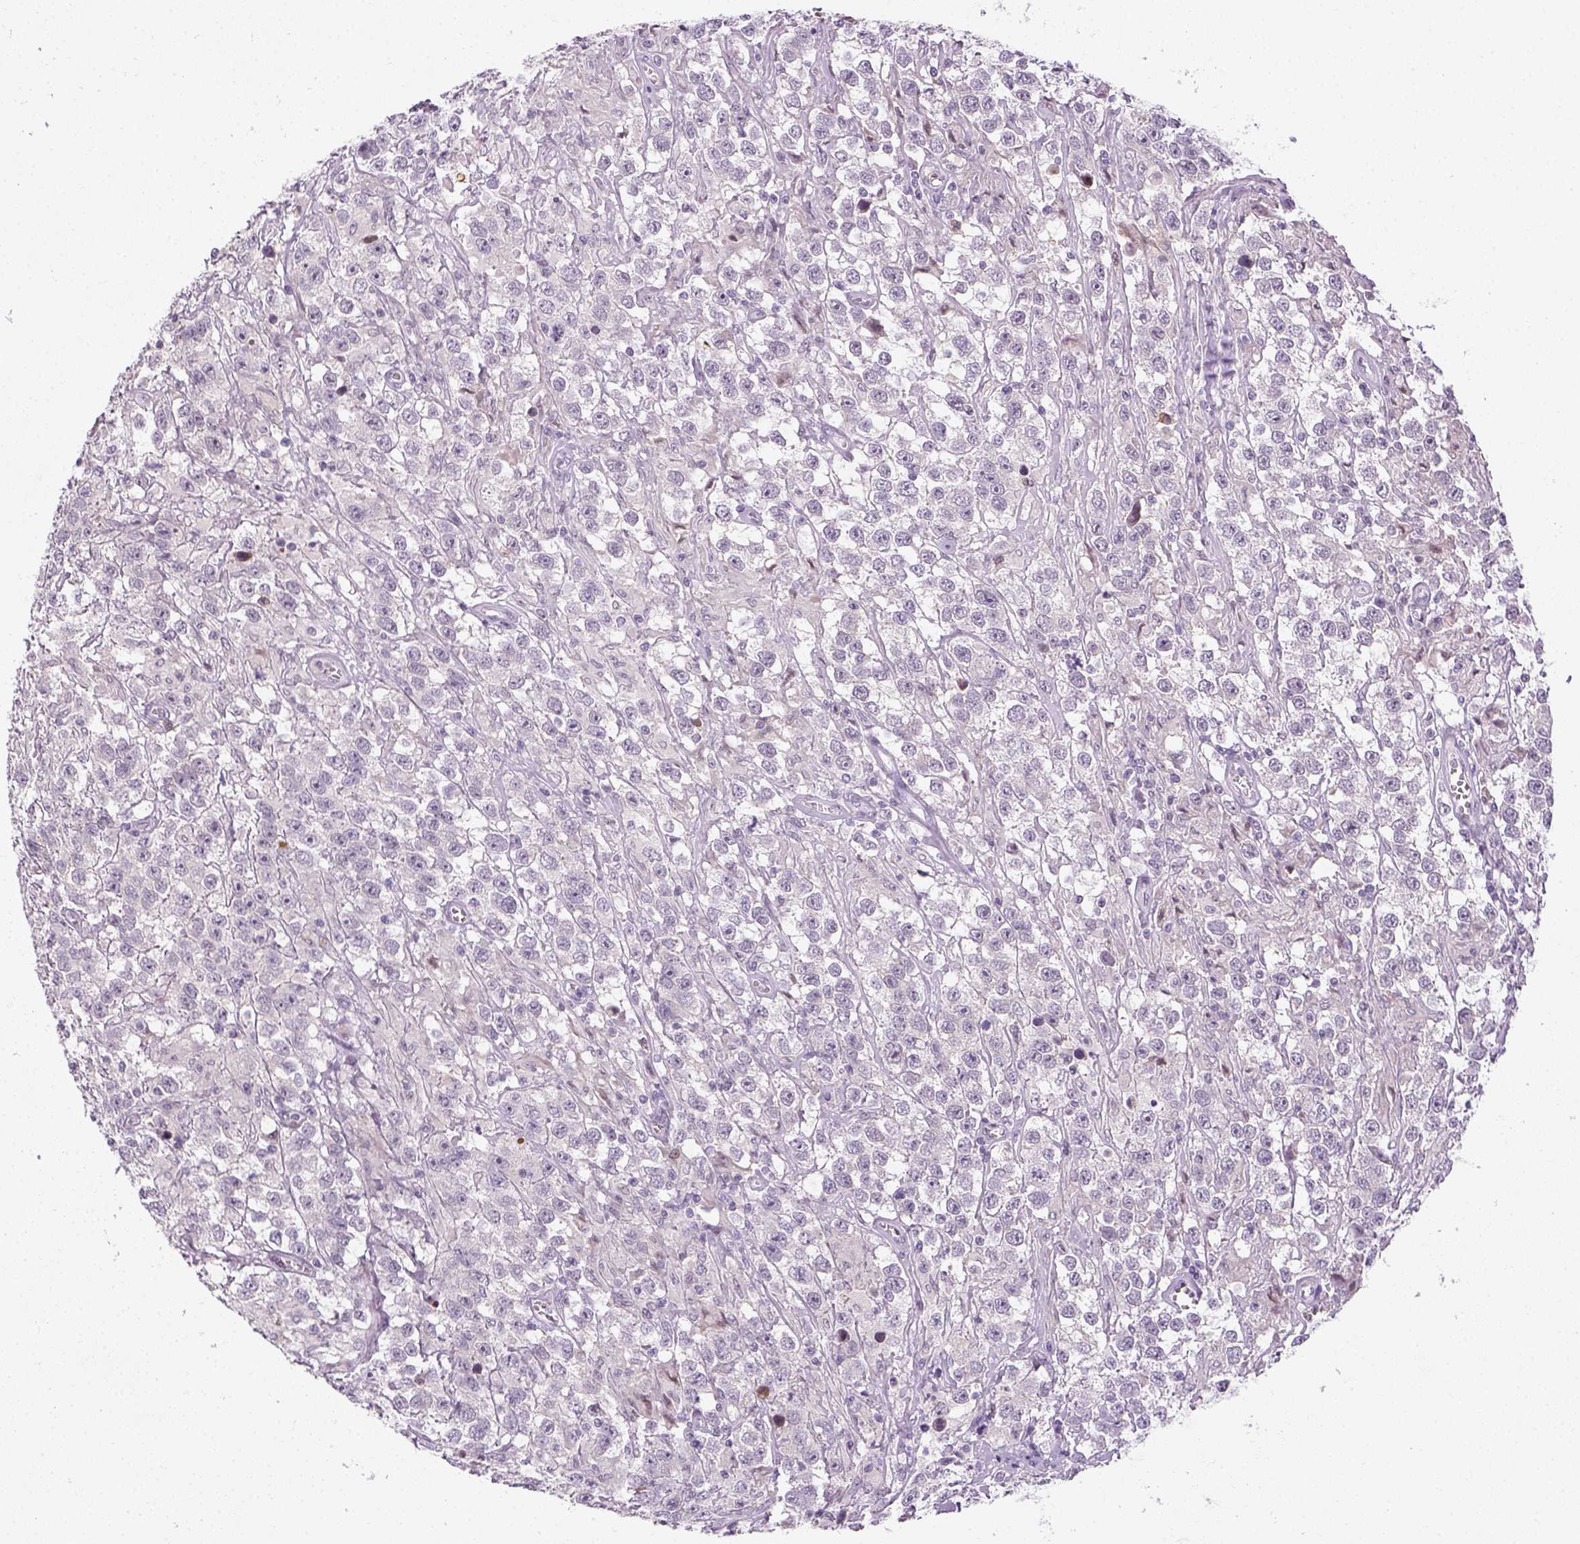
{"staining": {"intensity": "negative", "quantity": "none", "location": "none"}, "tissue": "testis cancer", "cell_type": "Tumor cells", "image_type": "cancer", "snomed": [{"axis": "morphology", "description": "Seminoma, NOS"}, {"axis": "topography", "description": "Testis"}], "caption": "The IHC micrograph has no significant staining in tumor cells of testis seminoma tissue.", "gene": "MAGEB3", "patient": {"sex": "male", "age": 43}}